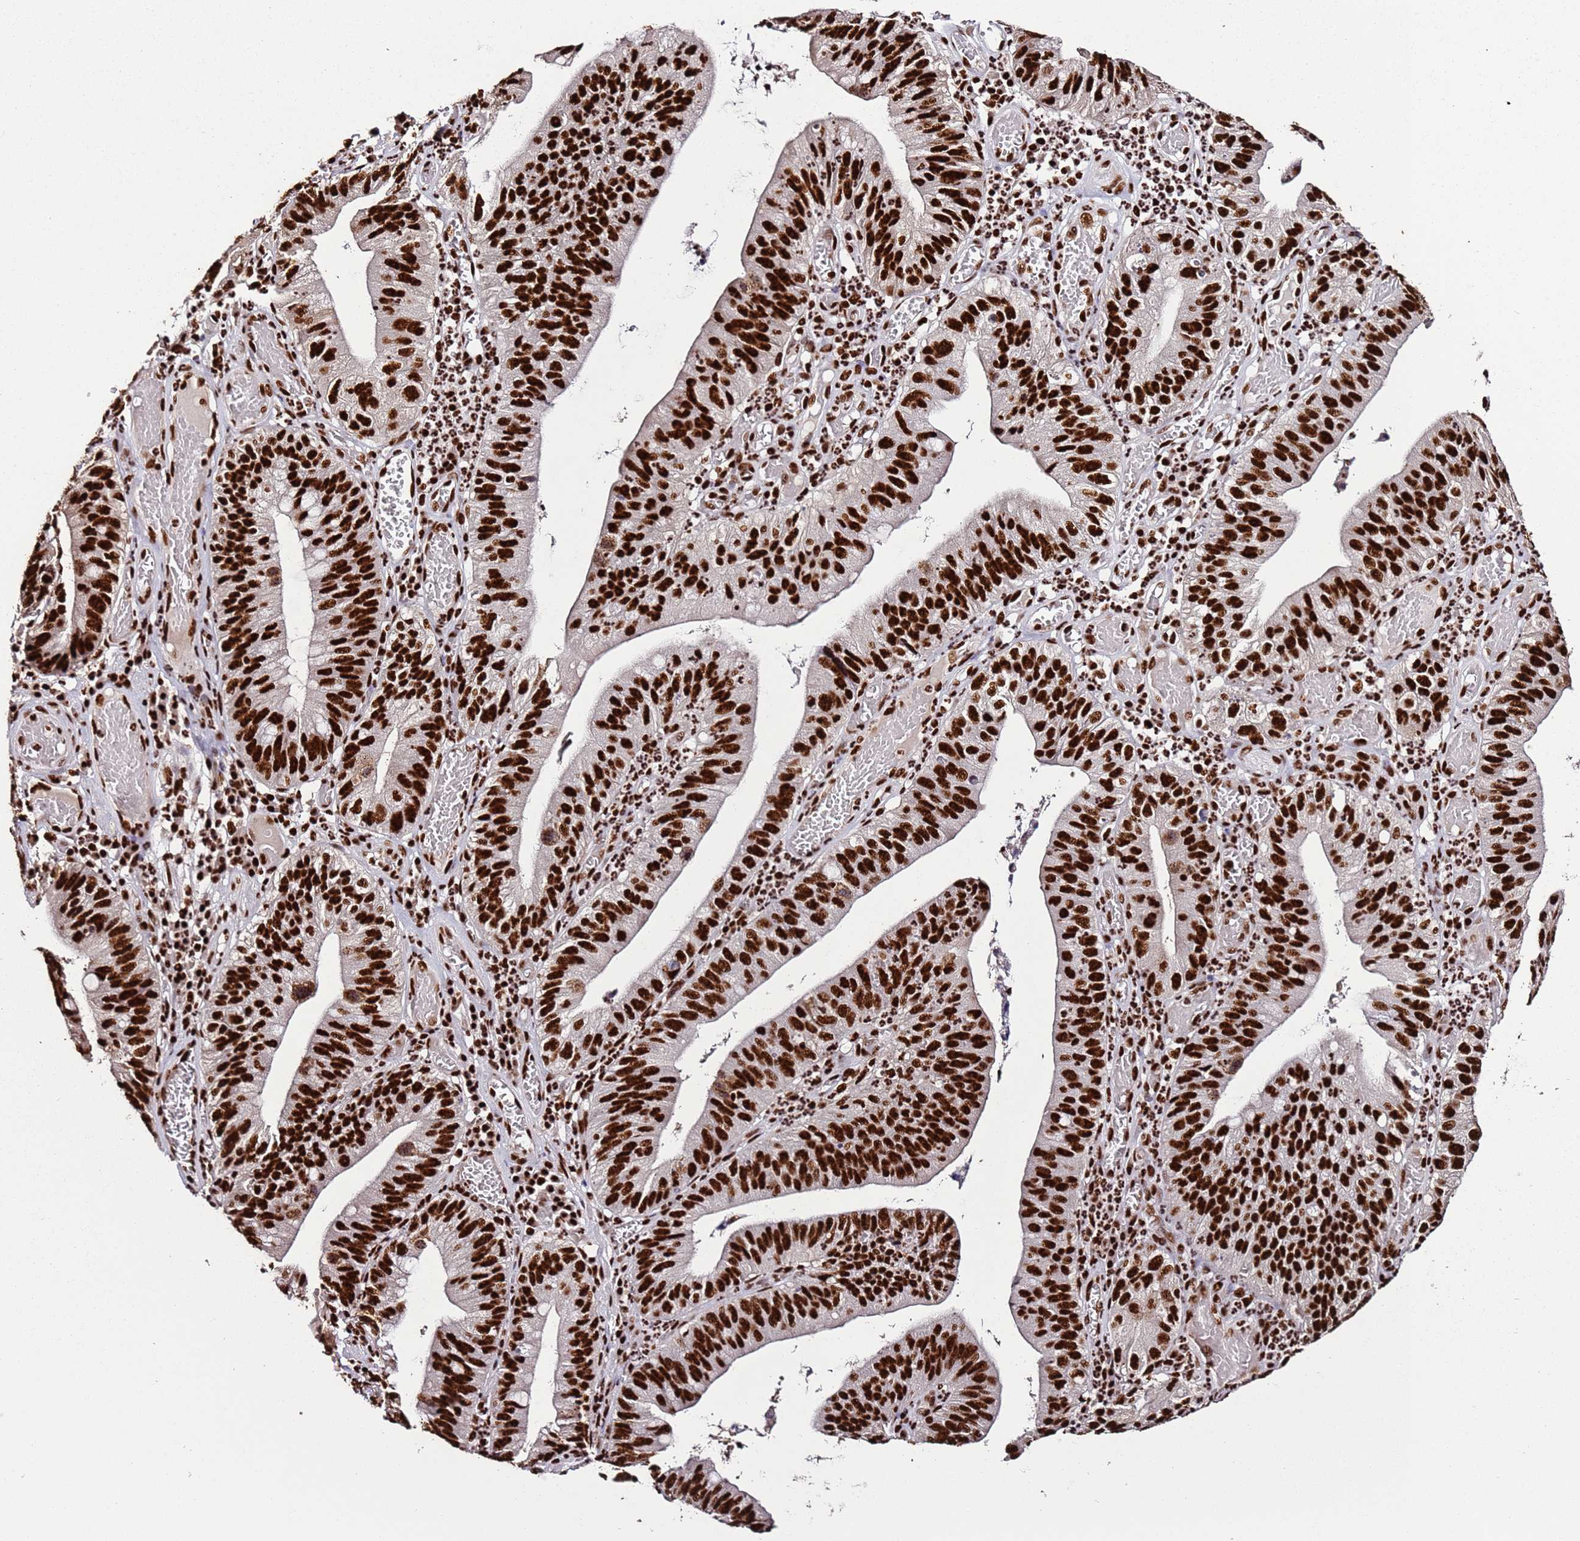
{"staining": {"intensity": "strong", "quantity": ">75%", "location": "nuclear"}, "tissue": "stomach cancer", "cell_type": "Tumor cells", "image_type": "cancer", "snomed": [{"axis": "morphology", "description": "Adenocarcinoma, NOS"}, {"axis": "topography", "description": "Stomach"}], "caption": "Strong nuclear expression is identified in approximately >75% of tumor cells in stomach cancer (adenocarcinoma).", "gene": "C6orf226", "patient": {"sex": "male", "age": 59}}